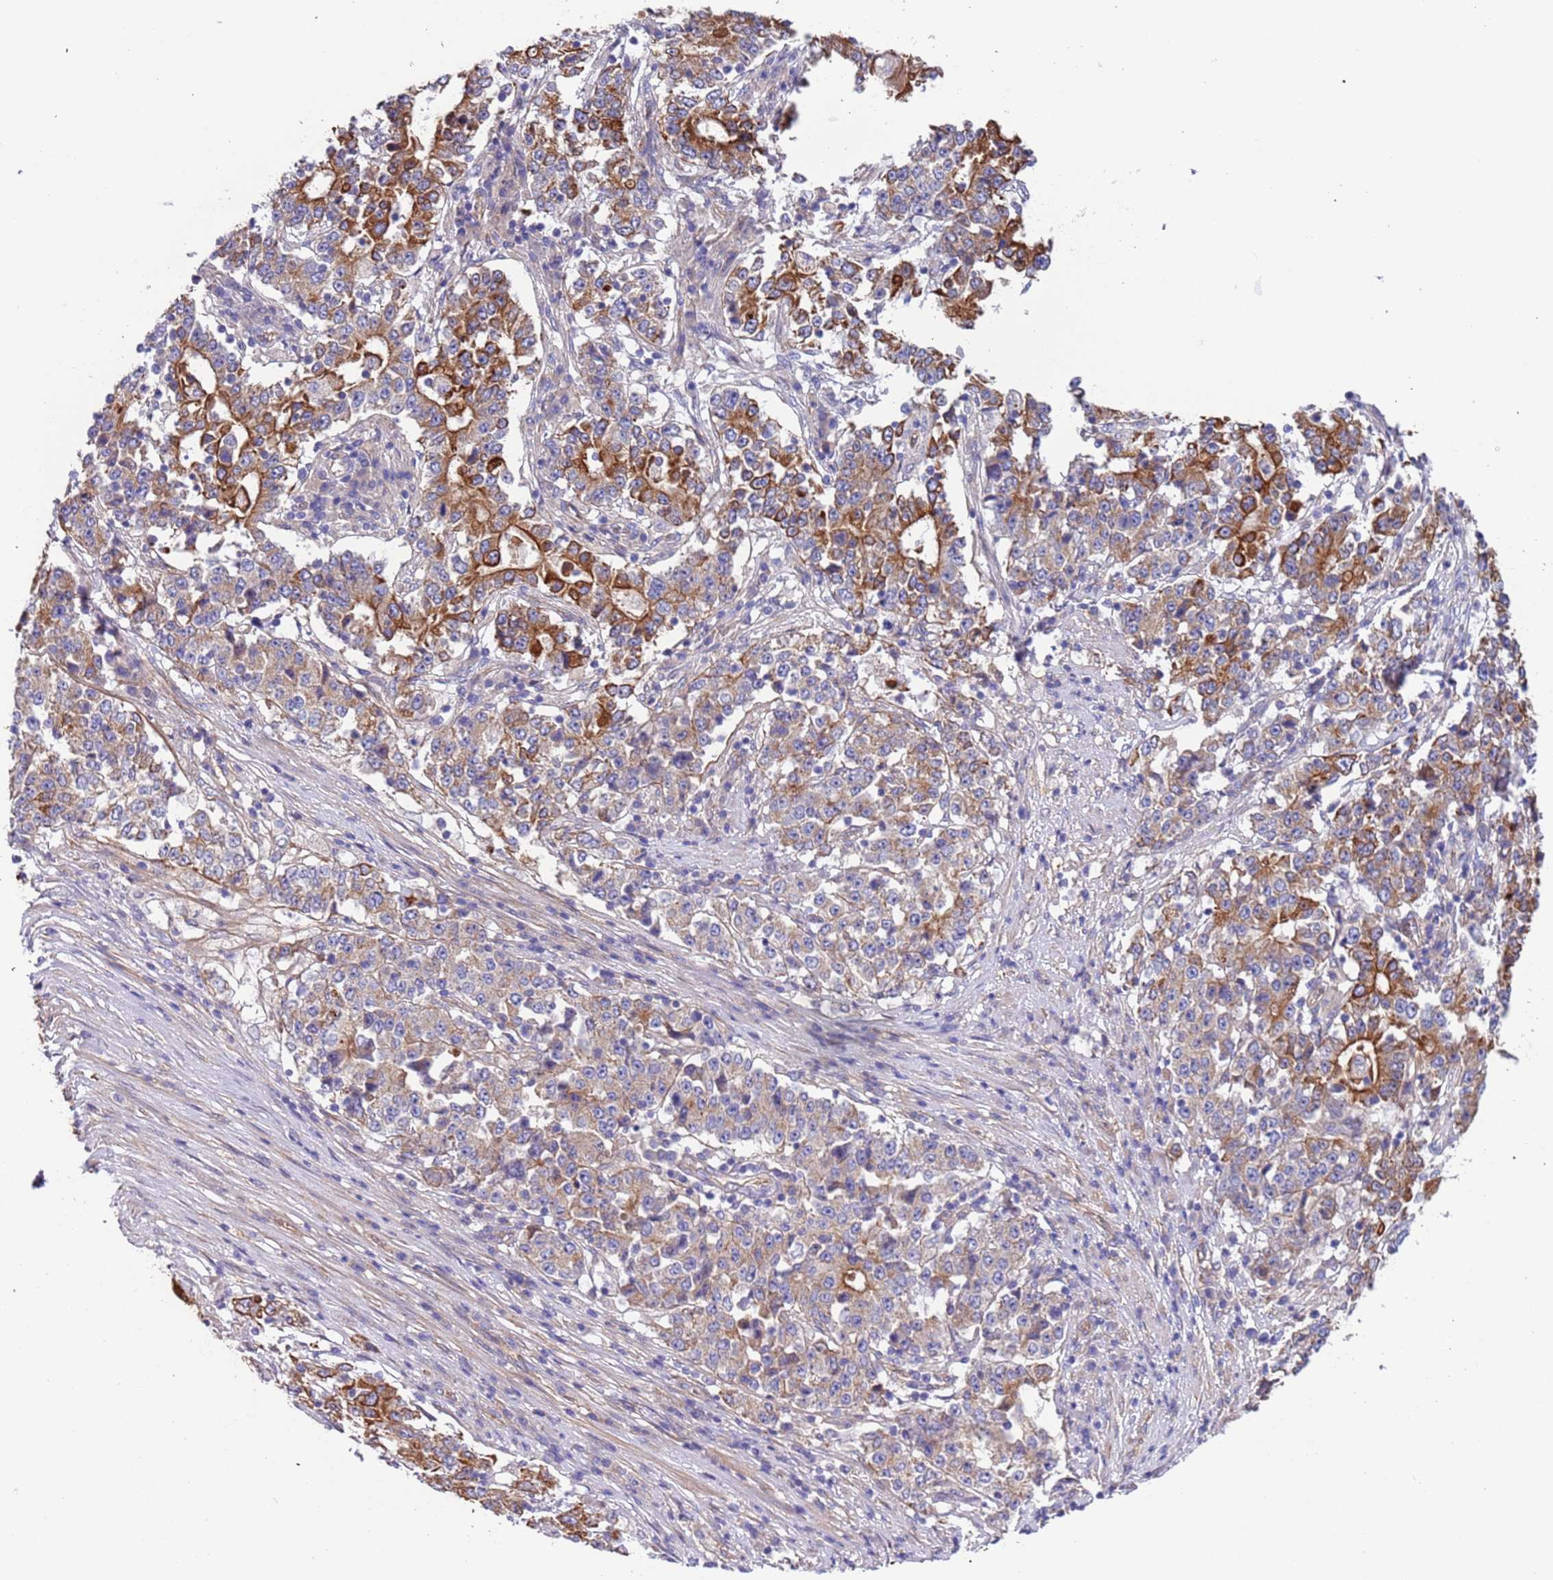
{"staining": {"intensity": "moderate", "quantity": ">75%", "location": "cytoplasmic/membranous"}, "tissue": "stomach cancer", "cell_type": "Tumor cells", "image_type": "cancer", "snomed": [{"axis": "morphology", "description": "Adenocarcinoma, NOS"}, {"axis": "topography", "description": "Stomach"}], "caption": "This is an image of immunohistochemistry staining of stomach cancer, which shows moderate positivity in the cytoplasmic/membranous of tumor cells.", "gene": "LAMB4", "patient": {"sex": "male", "age": 59}}